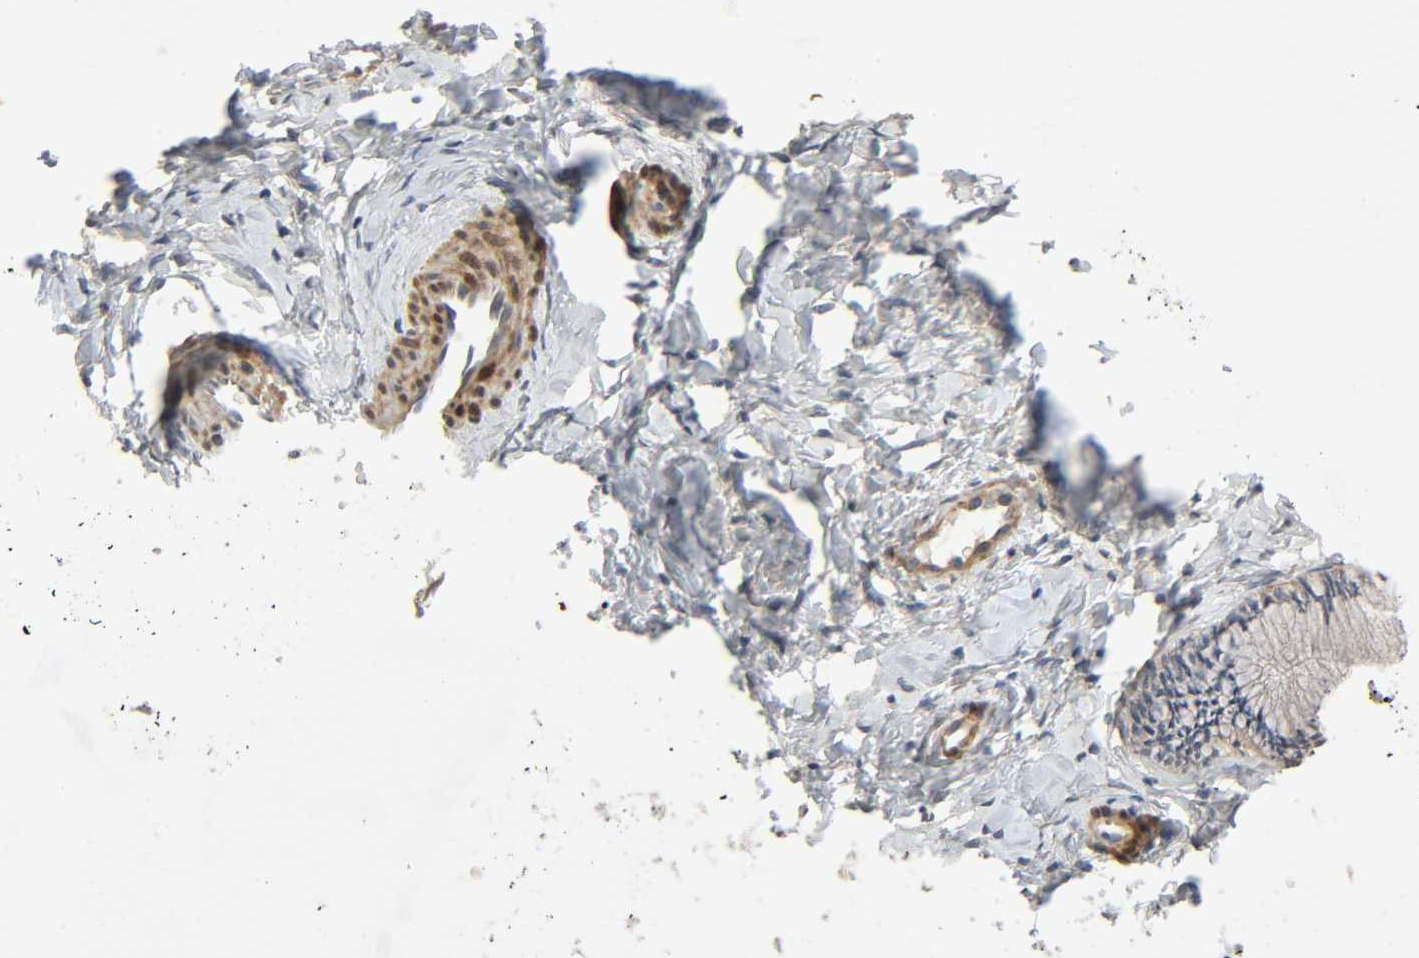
{"staining": {"intensity": "weak", "quantity": ">75%", "location": "cytoplasmic/membranous"}, "tissue": "cervix", "cell_type": "Glandular cells", "image_type": "normal", "snomed": [{"axis": "morphology", "description": "Normal tissue, NOS"}, {"axis": "topography", "description": "Cervix"}], "caption": "This micrograph reveals immunohistochemistry (IHC) staining of benign human cervix, with low weak cytoplasmic/membranous staining in about >75% of glandular cells.", "gene": "PTK2", "patient": {"sex": "female", "age": 46}}